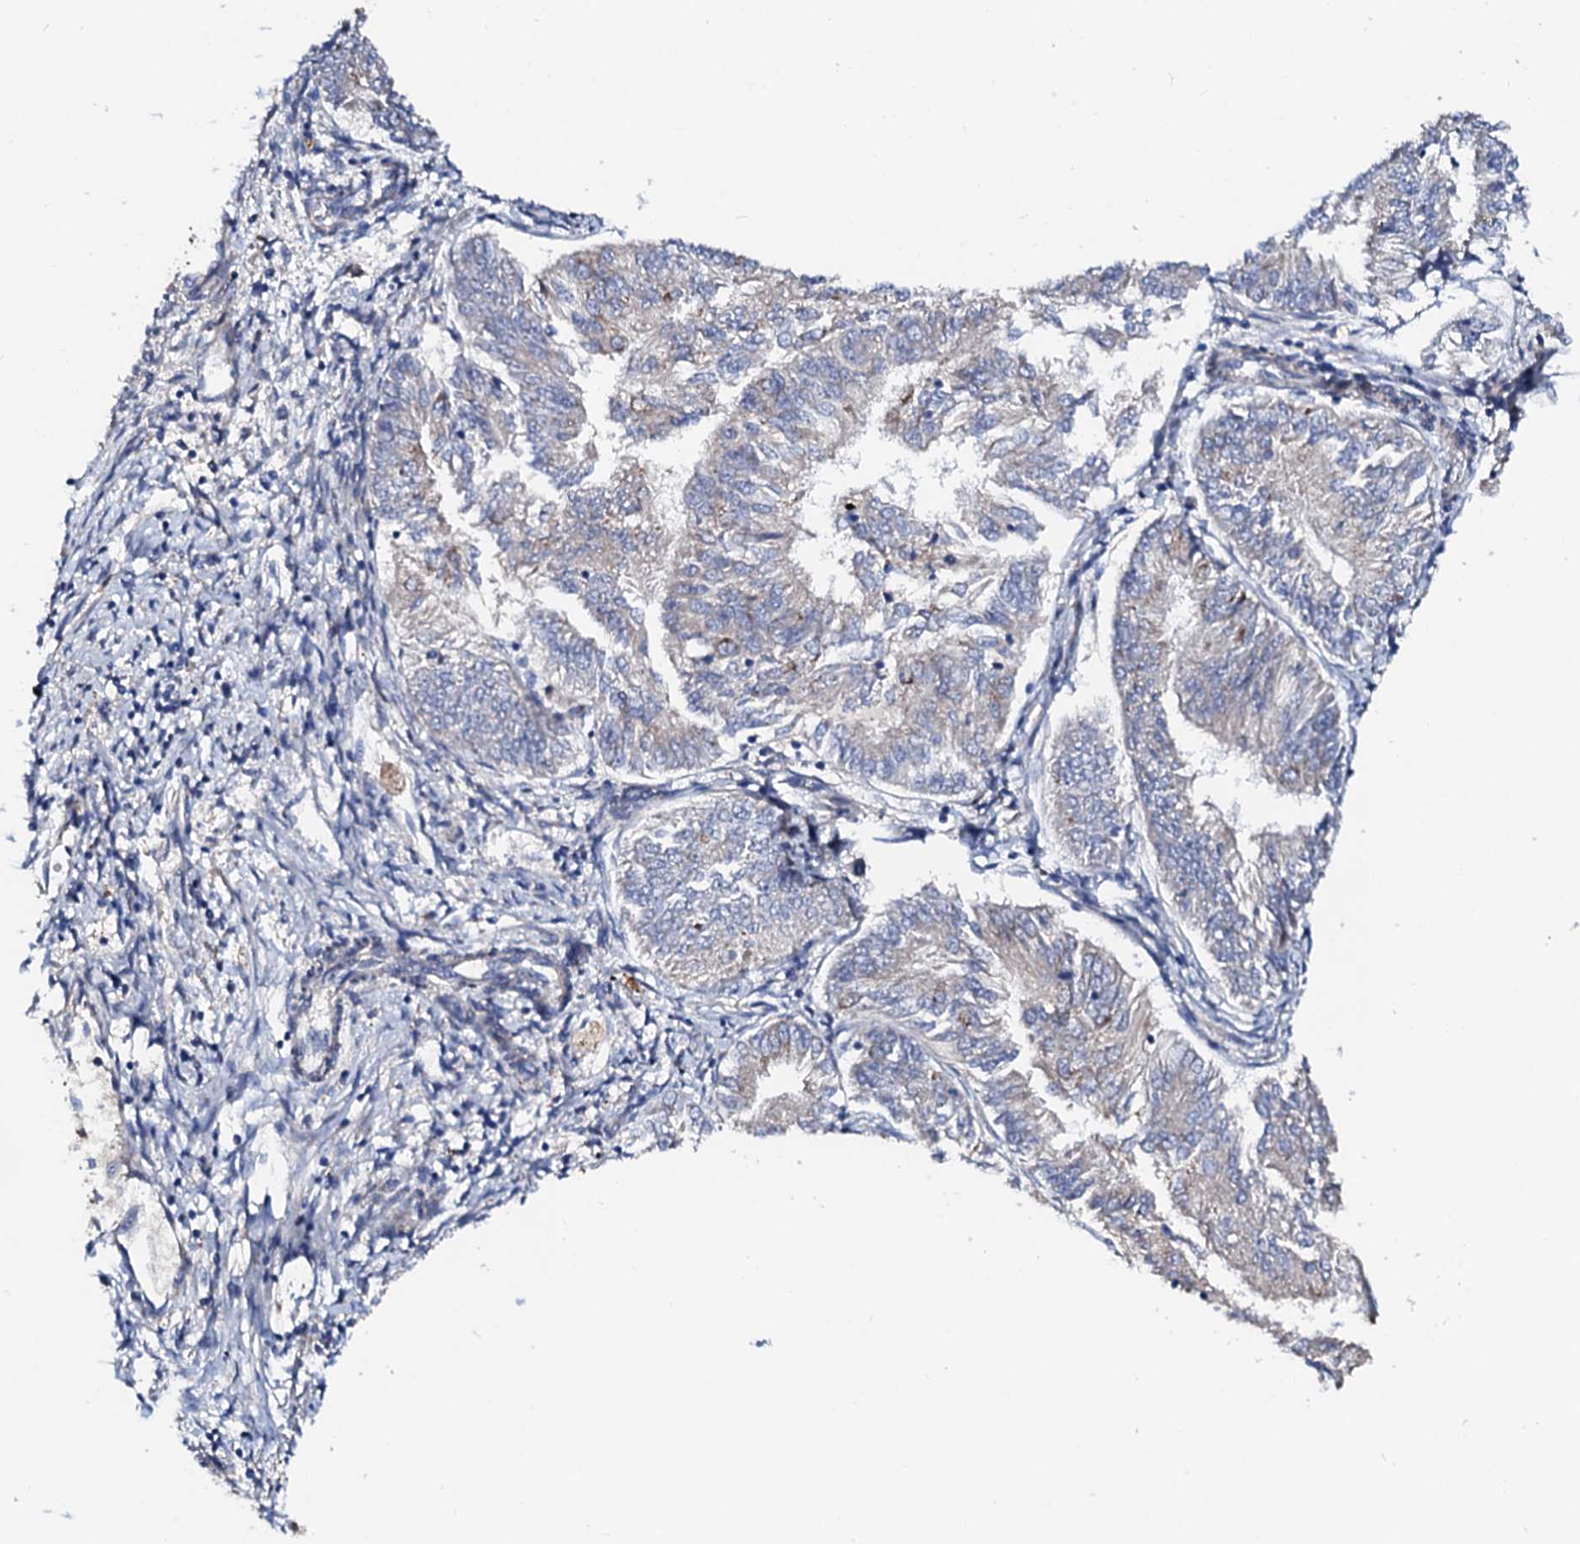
{"staining": {"intensity": "negative", "quantity": "none", "location": "none"}, "tissue": "endometrial cancer", "cell_type": "Tumor cells", "image_type": "cancer", "snomed": [{"axis": "morphology", "description": "Adenocarcinoma, NOS"}, {"axis": "topography", "description": "Endometrium"}], "caption": "Histopathology image shows no protein expression in tumor cells of endometrial cancer (adenocarcinoma) tissue. (DAB immunohistochemistry (IHC), high magnification).", "gene": "SLC10A7", "patient": {"sex": "female", "age": 58}}